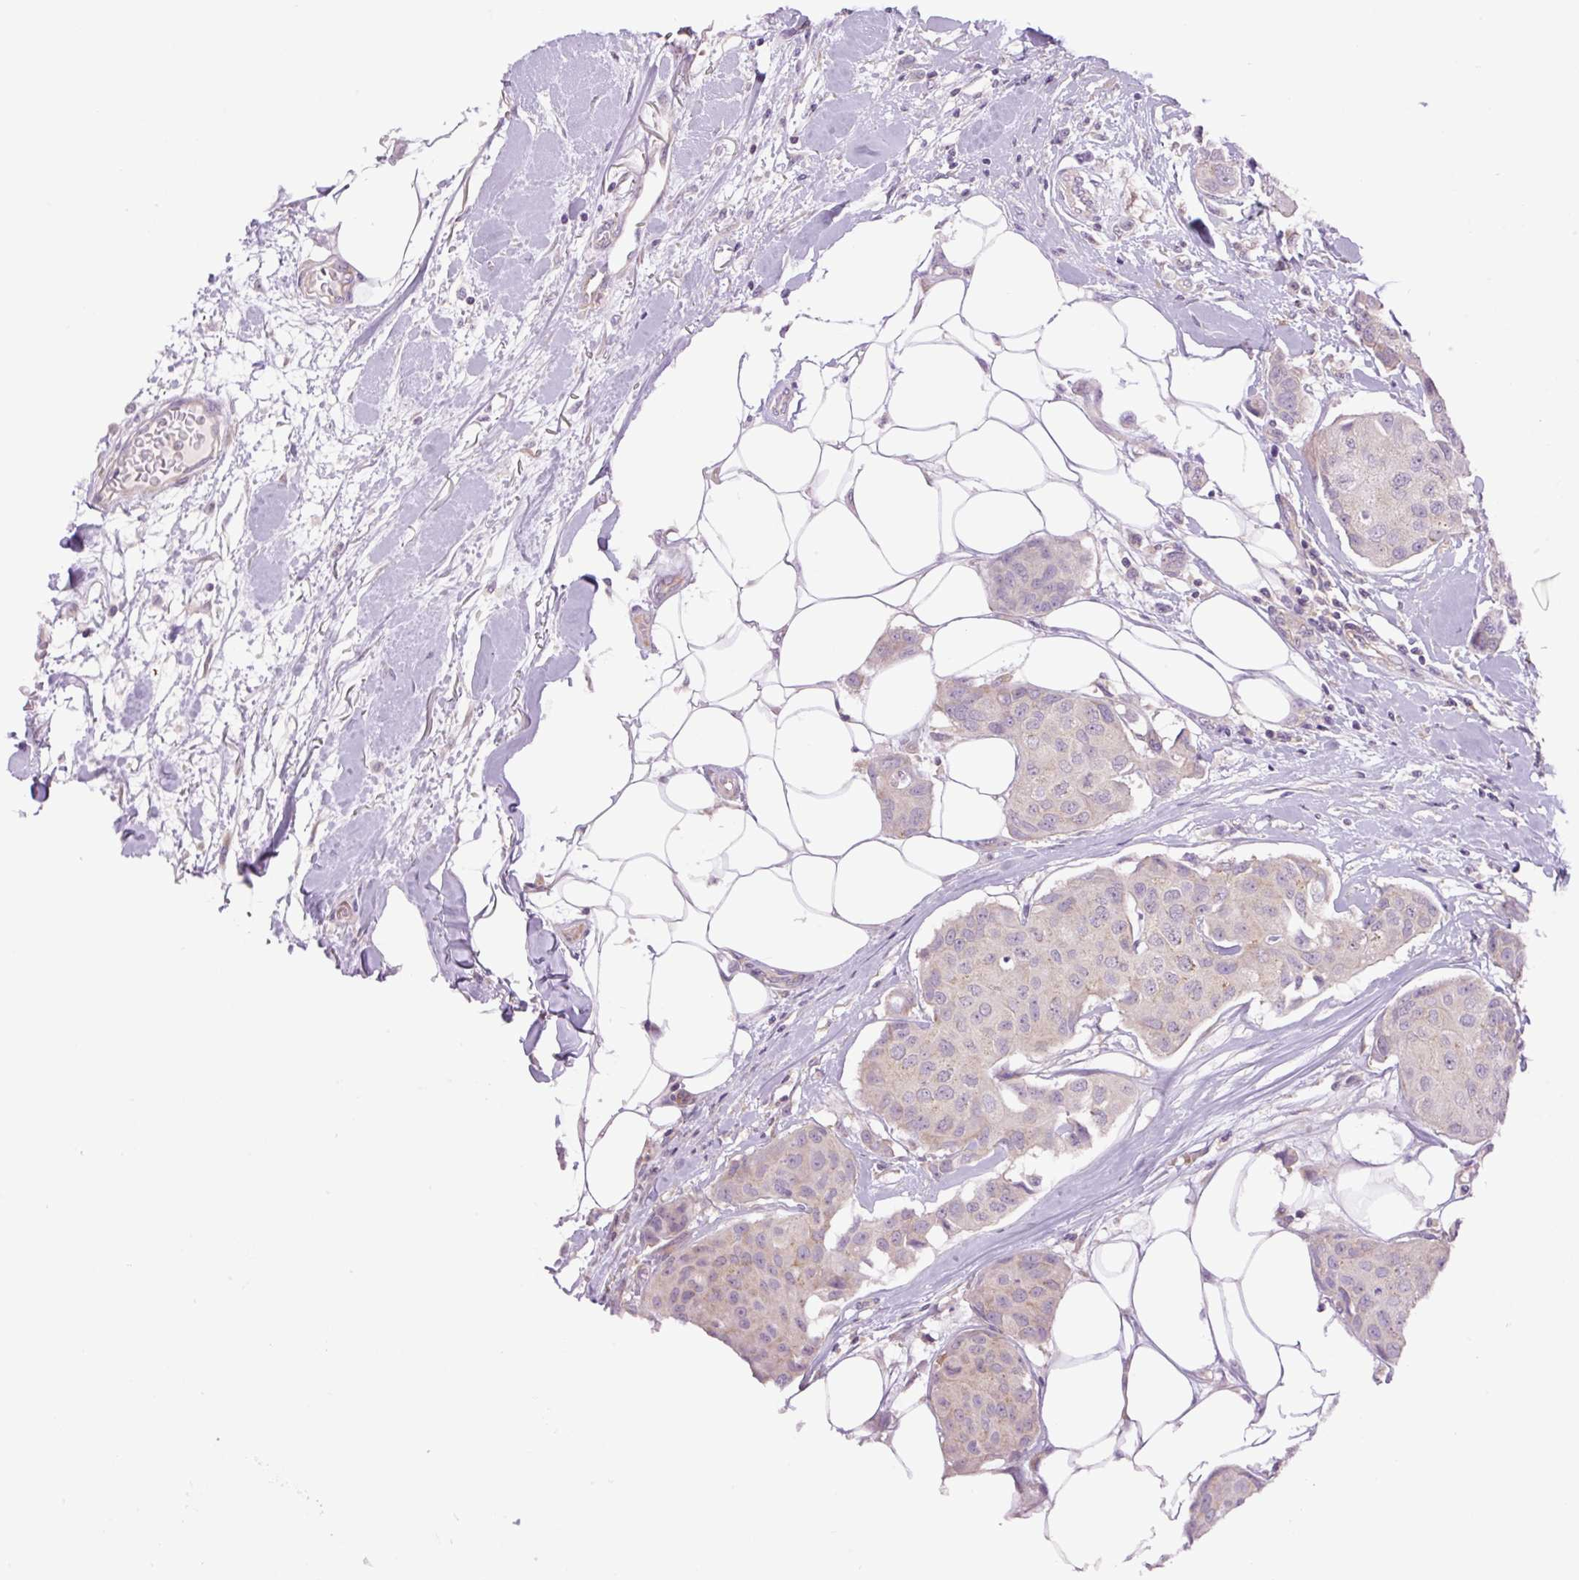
{"staining": {"intensity": "weak", "quantity": "<25%", "location": "cytoplasmic/membranous"}, "tissue": "breast cancer", "cell_type": "Tumor cells", "image_type": "cancer", "snomed": [{"axis": "morphology", "description": "Duct carcinoma"}, {"axis": "topography", "description": "Breast"}, {"axis": "topography", "description": "Lymph node"}], "caption": "Photomicrograph shows no protein staining in tumor cells of invasive ductal carcinoma (breast) tissue. (DAB immunohistochemistry (IHC) visualized using brightfield microscopy, high magnification).", "gene": "MINK1", "patient": {"sex": "female", "age": 80}}